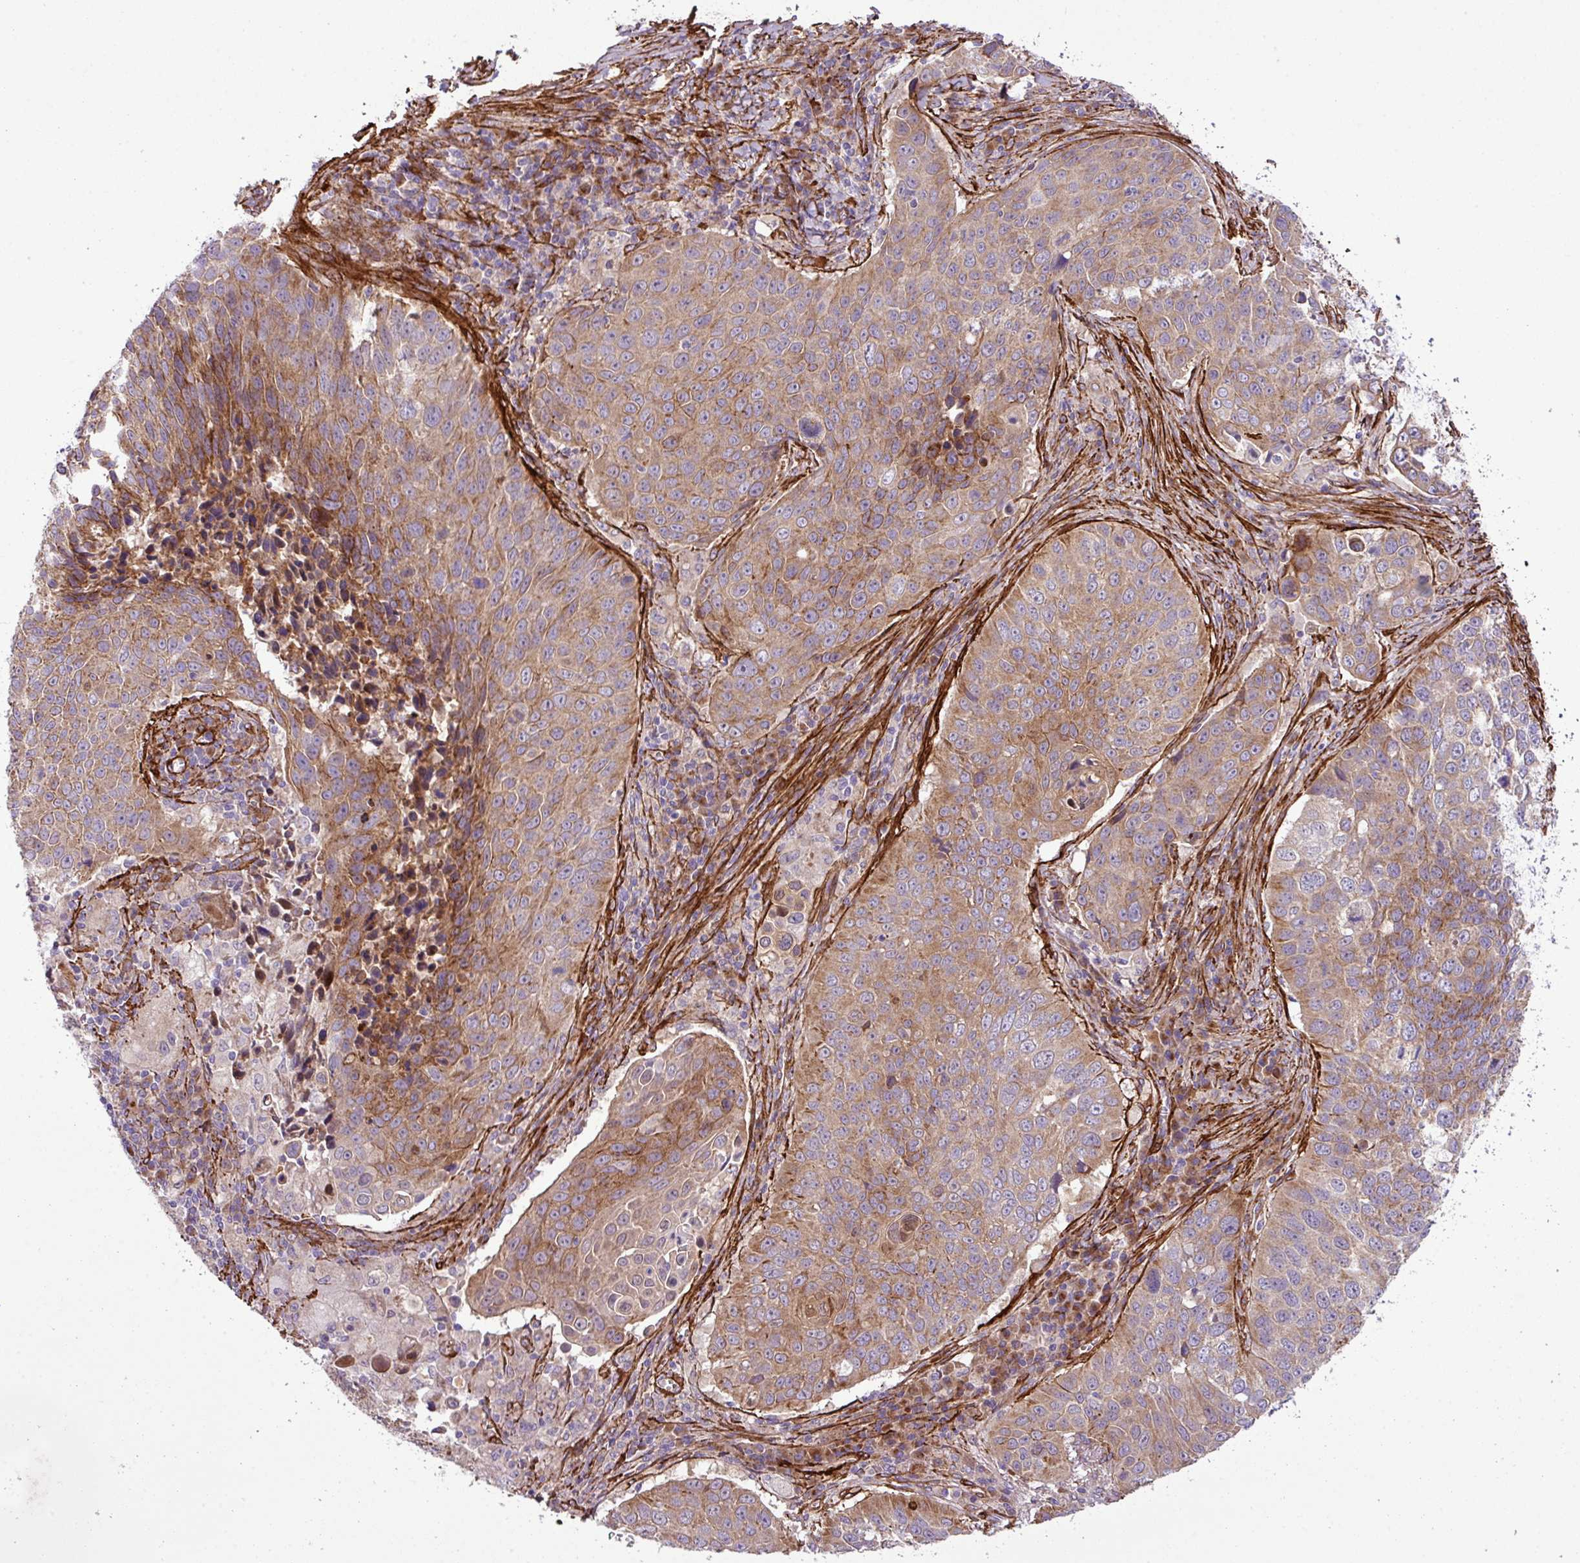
{"staining": {"intensity": "moderate", "quantity": ">75%", "location": "cytoplasmic/membranous"}, "tissue": "lung cancer", "cell_type": "Tumor cells", "image_type": "cancer", "snomed": [{"axis": "morphology", "description": "Squamous cell carcinoma, NOS"}, {"axis": "topography", "description": "Lung"}], "caption": "This is a photomicrograph of IHC staining of lung cancer (squamous cell carcinoma), which shows moderate positivity in the cytoplasmic/membranous of tumor cells.", "gene": "FAM47E", "patient": {"sex": "male", "age": 78}}